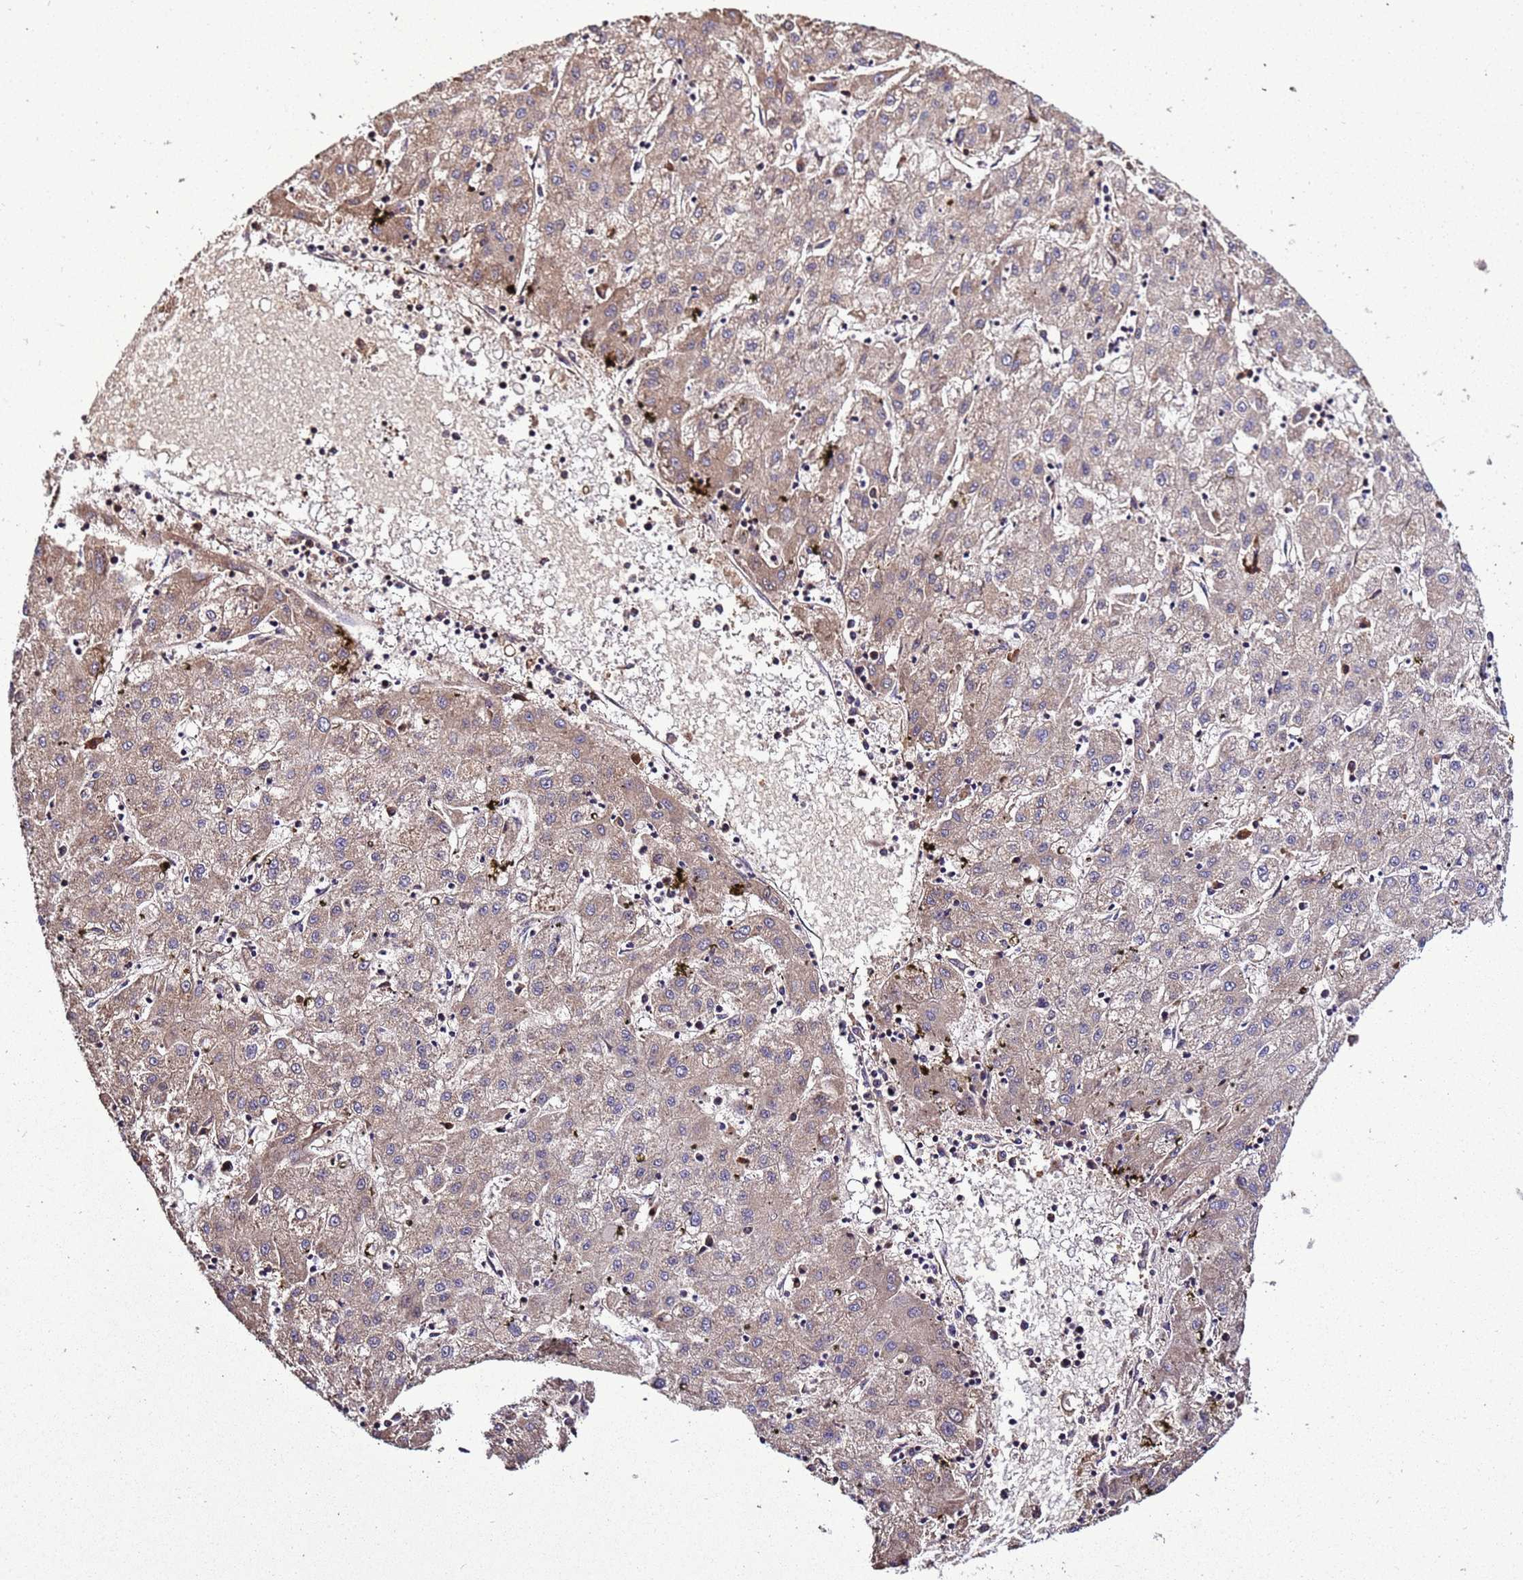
{"staining": {"intensity": "moderate", "quantity": "25%-75%", "location": "cytoplasmic/membranous"}, "tissue": "liver cancer", "cell_type": "Tumor cells", "image_type": "cancer", "snomed": [{"axis": "morphology", "description": "Carcinoma, Hepatocellular, NOS"}, {"axis": "topography", "description": "Liver"}], "caption": "Liver hepatocellular carcinoma stained with DAB immunohistochemistry (IHC) reveals medium levels of moderate cytoplasmic/membranous positivity in approximately 25%-75% of tumor cells.", "gene": "WNK4", "patient": {"sex": "male", "age": 72}}